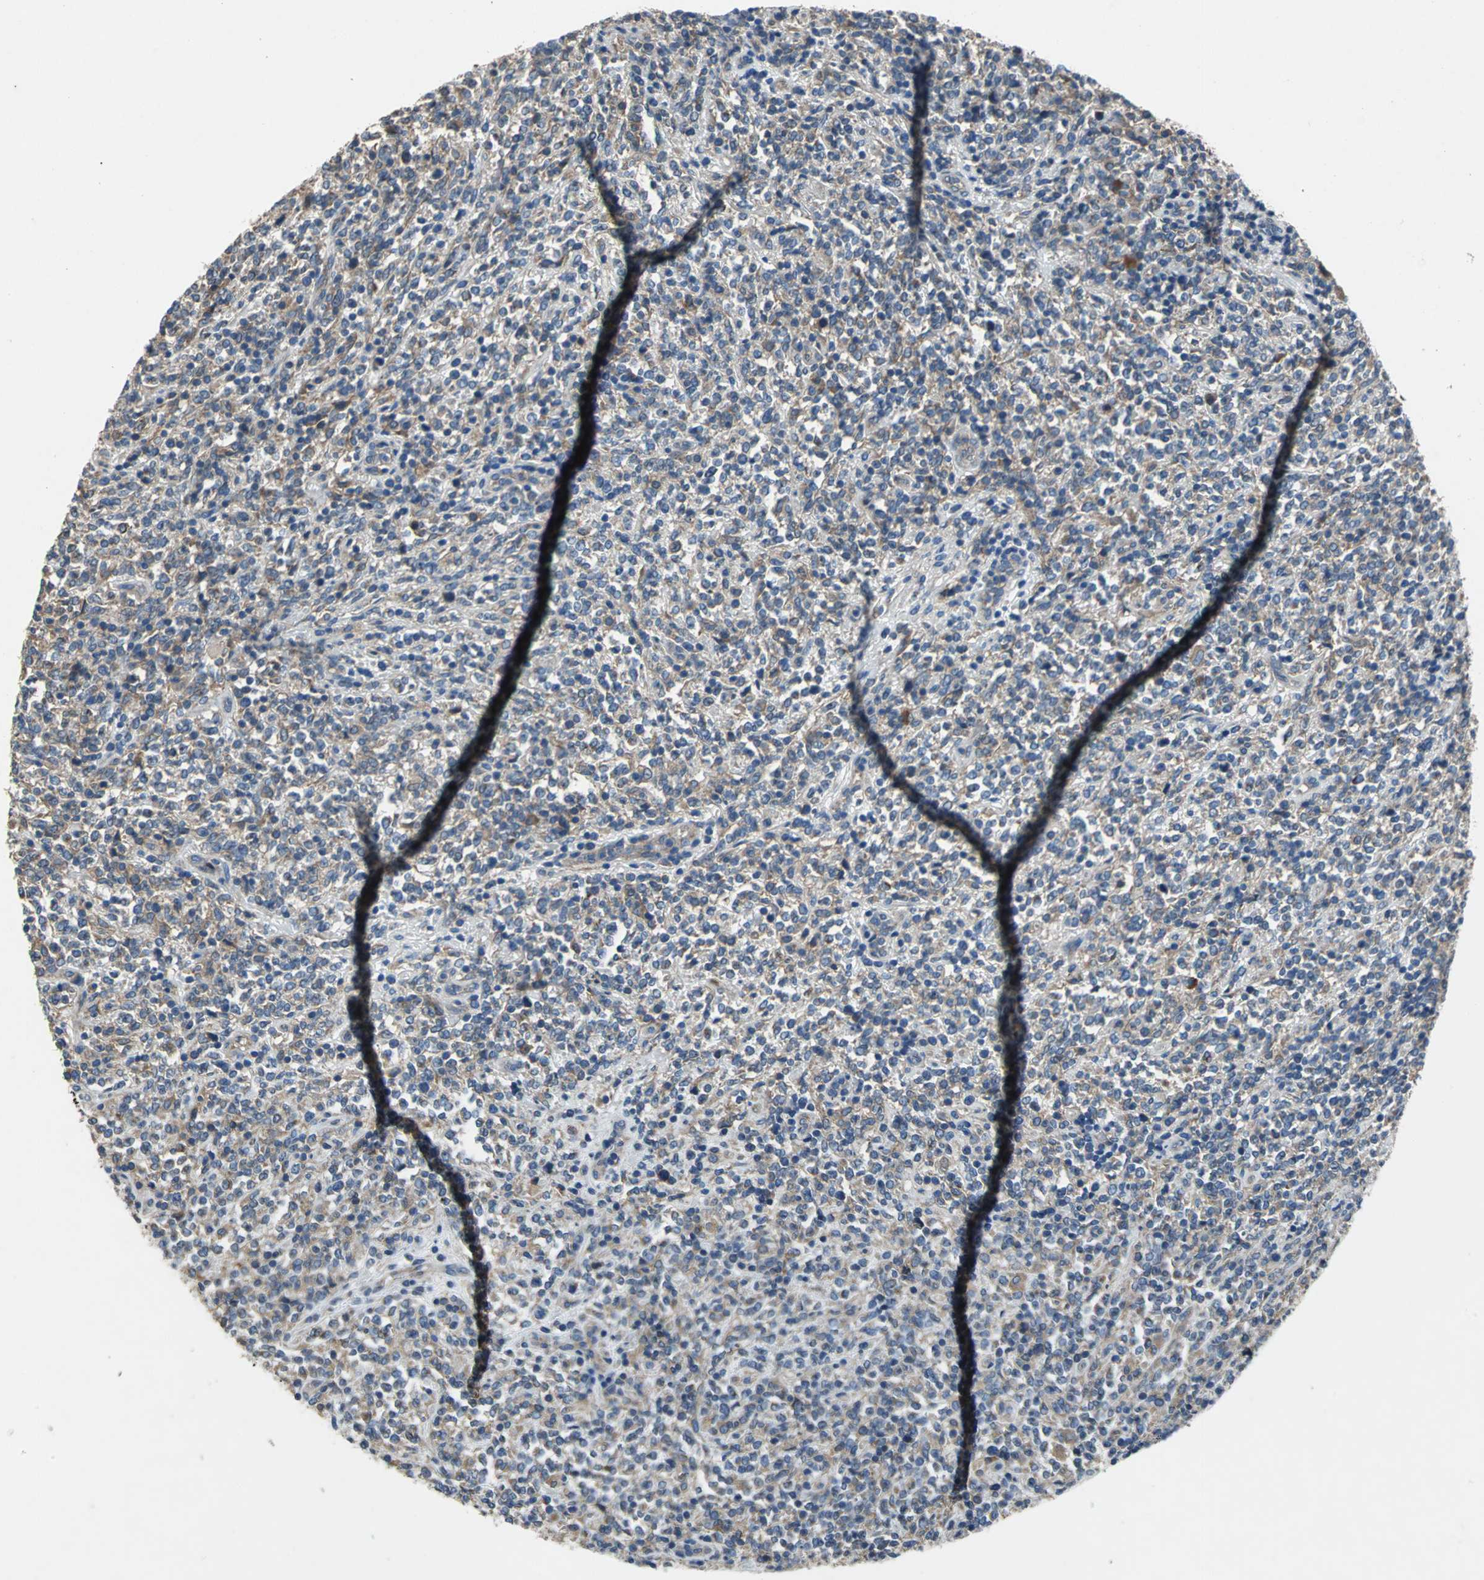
{"staining": {"intensity": "moderate", "quantity": ">75%", "location": "cytoplasmic/membranous"}, "tissue": "lymphoma", "cell_type": "Tumor cells", "image_type": "cancer", "snomed": [{"axis": "morphology", "description": "Malignant lymphoma, non-Hodgkin's type, High grade"}, {"axis": "topography", "description": "Soft tissue"}], "caption": "Immunohistochemical staining of lymphoma displays medium levels of moderate cytoplasmic/membranous protein expression in approximately >75% of tumor cells.", "gene": "HEPH", "patient": {"sex": "male", "age": 18}}